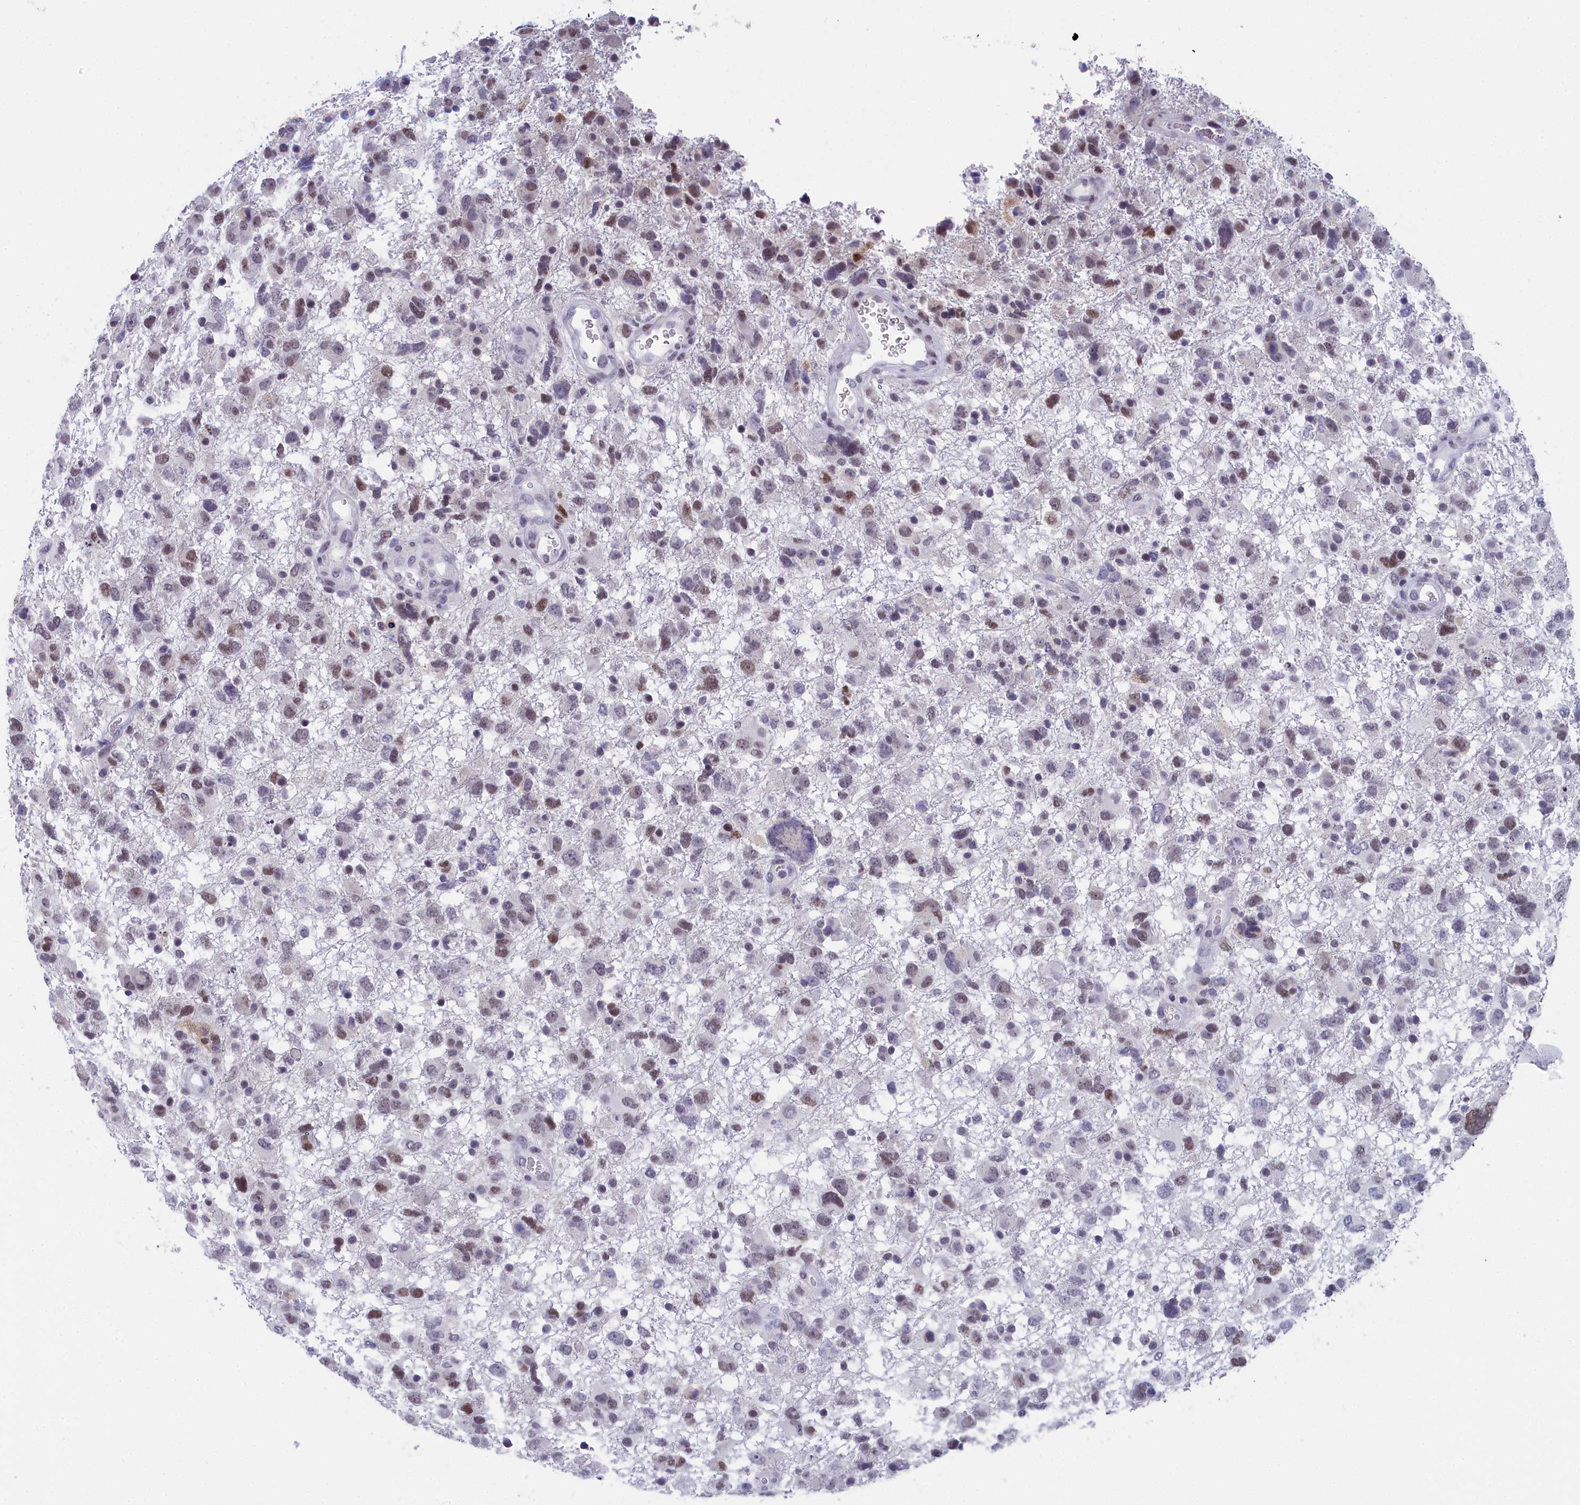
{"staining": {"intensity": "moderate", "quantity": "25%-75%", "location": "nuclear"}, "tissue": "glioma", "cell_type": "Tumor cells", "image_type": "cancer", "snomed": [{"axis": "morphology", "description": "Glioma, malignant, High grade"}, {"axis": "topography", "description": "Brain"}], "caption": "Brown immunohistochemical staining in human high-grade glioma (malignant) exhibits moderate nuclear positivity in approximately 25%-75% of tumor cells.", "gene": "CCDC97", "patient": {"sex": "male", "age": 61}}